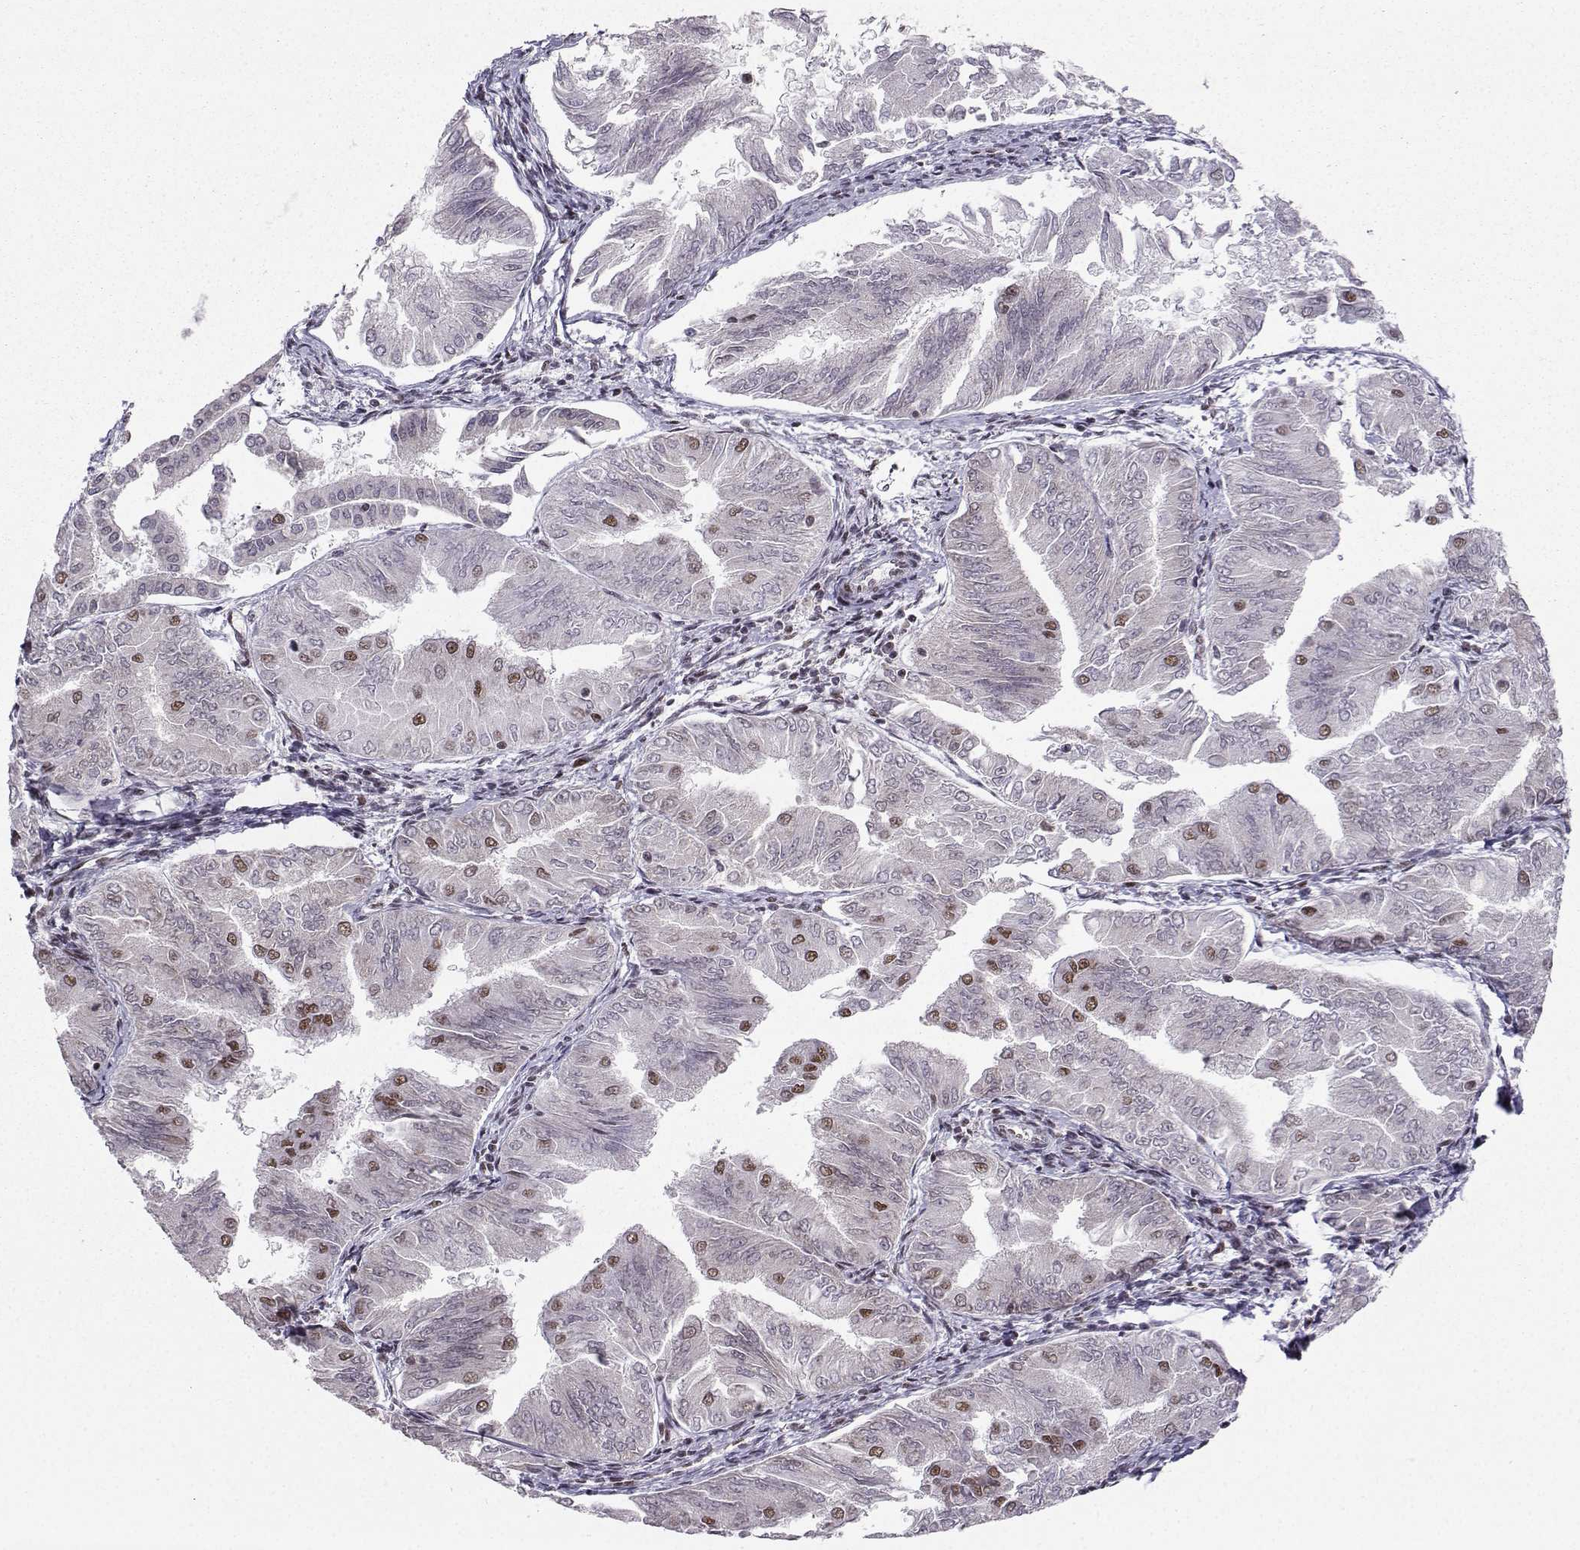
{"staining": {"intensity": "moderate", "quantity": "25%-75%", "location": "nuclear"}, "tissue": "endometrial cancer", "cell_type": "Tumor cells", "image_type": "cancer", "snomed": [{"axis": "morphology", "description": "Adenocarcinoma, NOS"}, {"axis": "topography", "description": "Endometrium"}], "caption": "Moderate nuclear protein positivity is identified in about 25%-75% of tumor cells in endometrial cancer (adenocarcinoma).", "gene": "SNRPB2", "patient": {"sex": "female", "age": 53}}